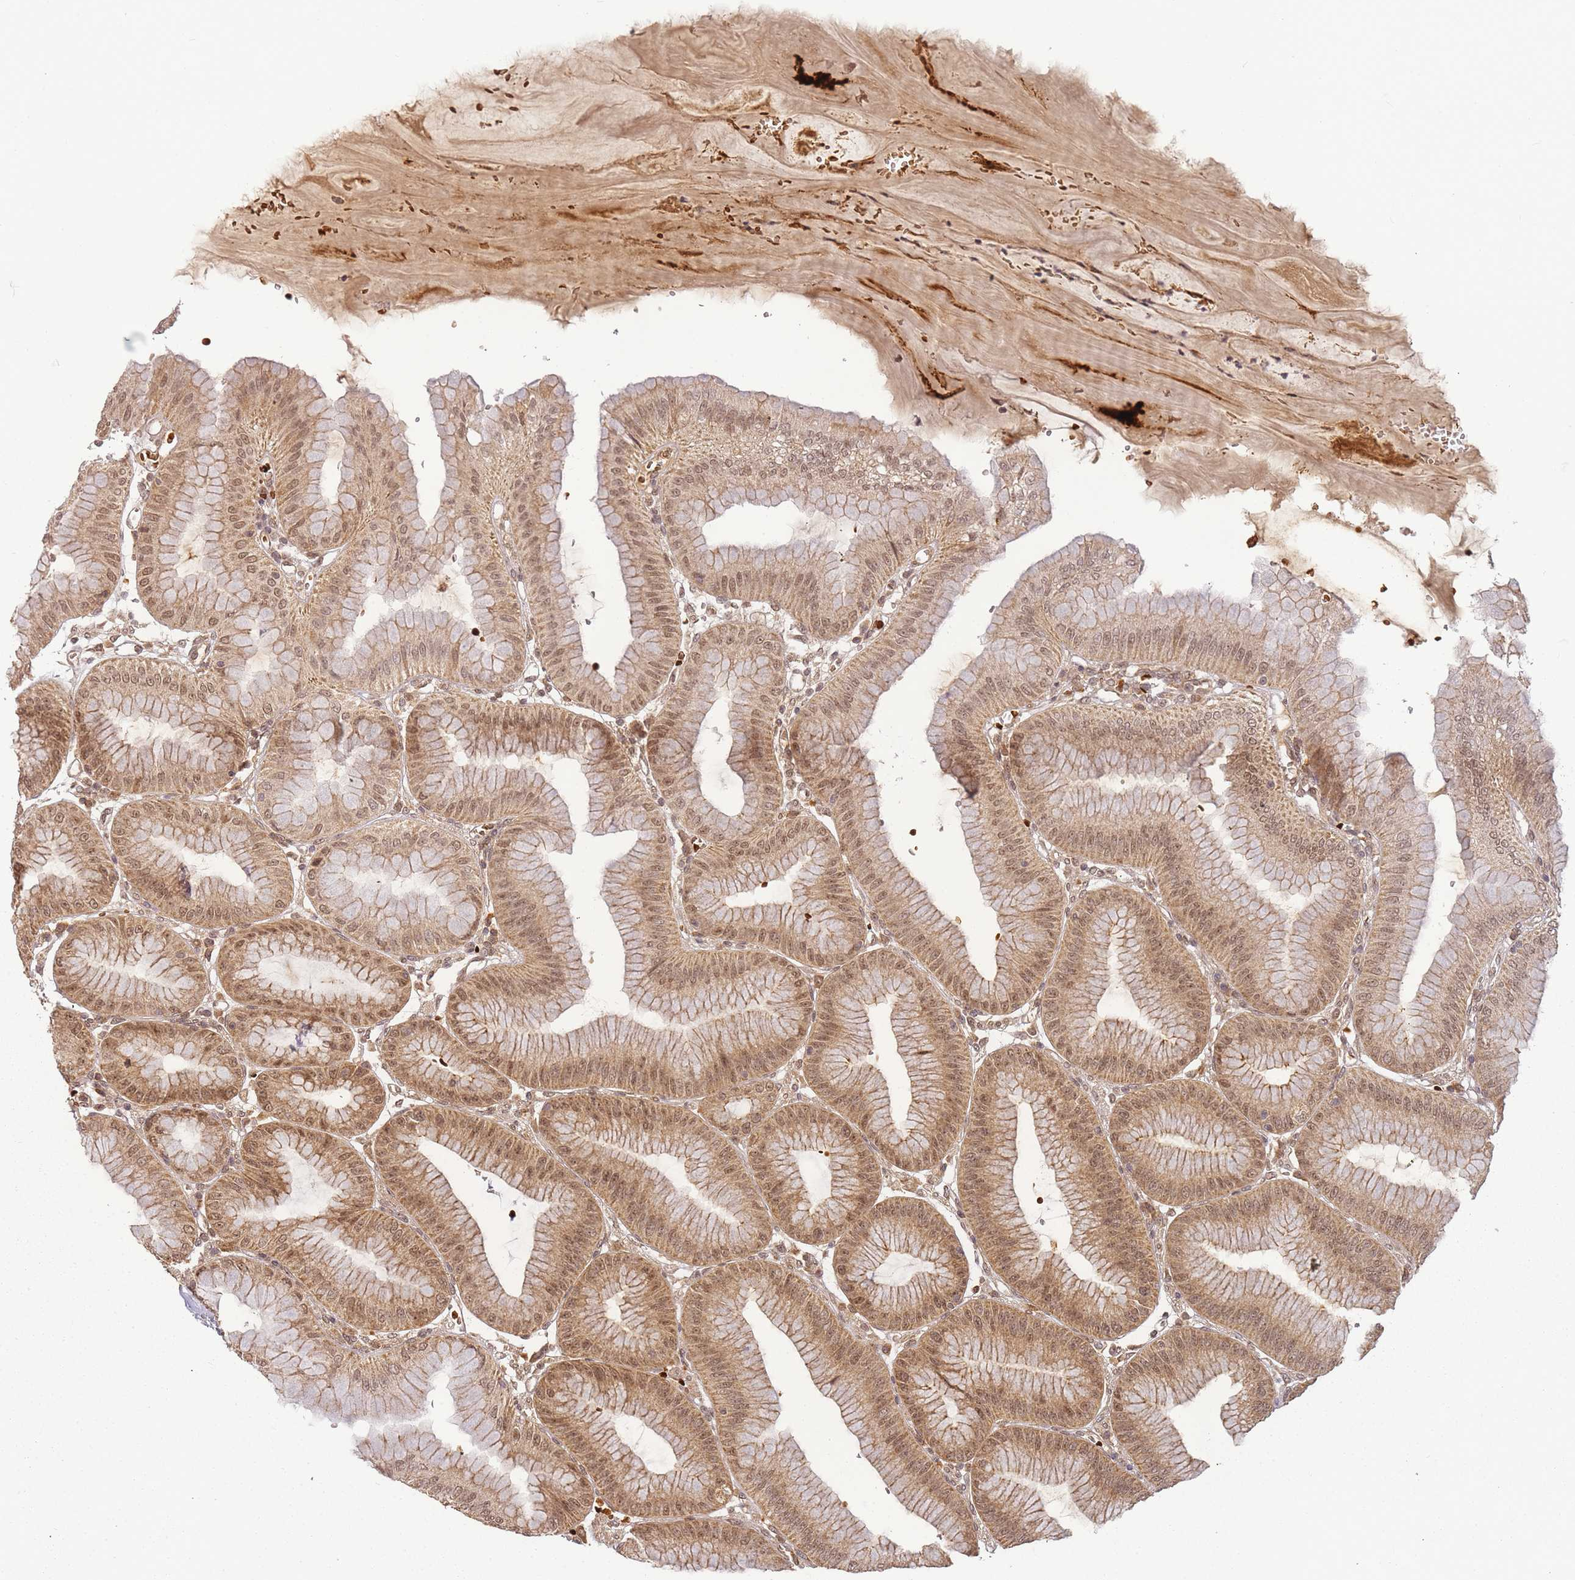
{"staining": {"intensity": "moderate", "quantity": ">75%", "location": "cytoplasmic/membranous,nuclear"}, "tissue": "stomach", "cell_type": "Glandular cells", "image_type": "normal", "snomed": [{"axis": "morphology", "description": "Normal tissue, NOS"}, {"axis": "topography", "description": "Stomach, lower"}], "caption": "Immunohistochemical staining of benign human stomach shows >75% levels of moderate cytoplasmic/membranous,nuclear protein positivity in about >75% of glandular cells.", "gene": "ZNF497", "patient": {"sex": "male", "age": 71}}